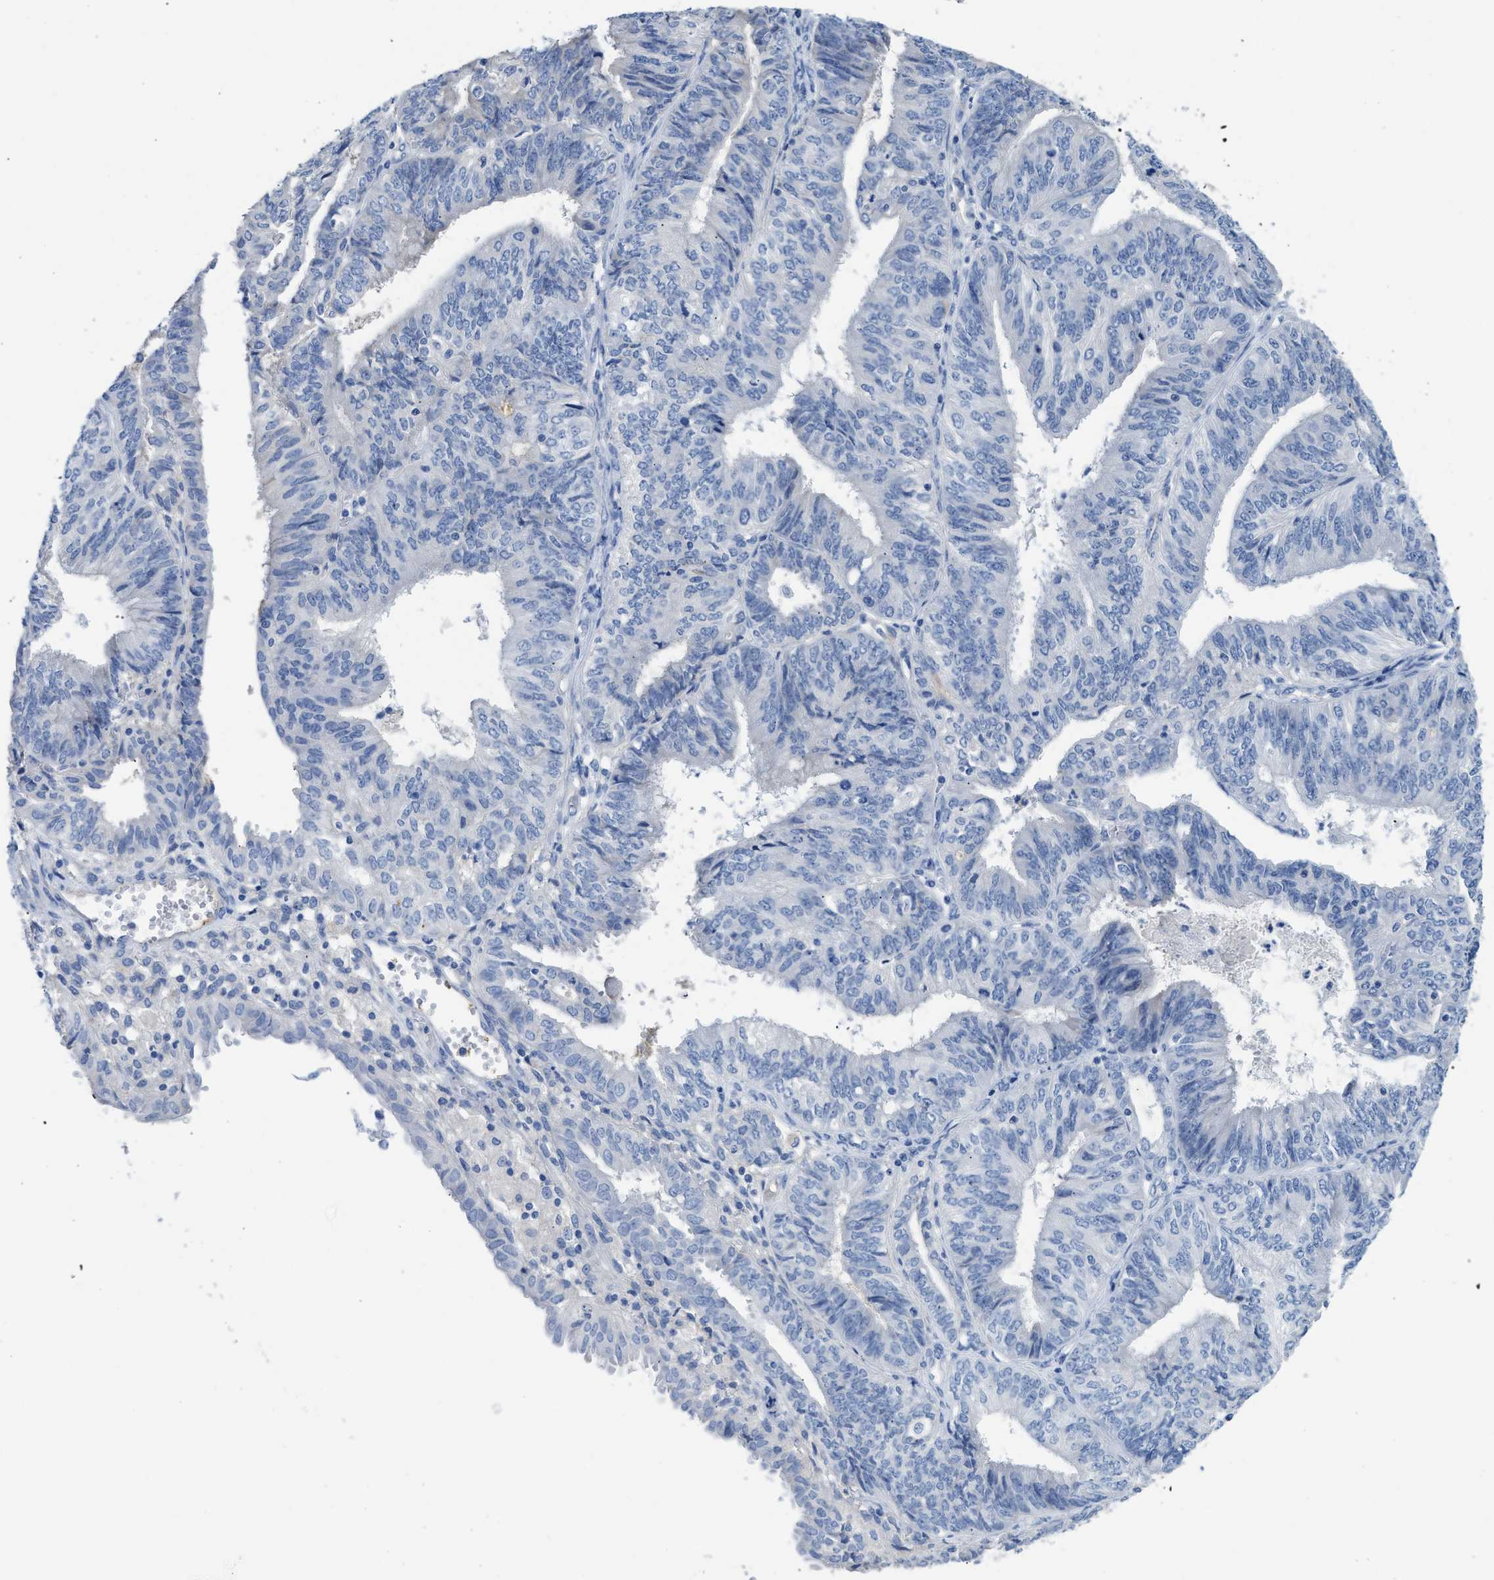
{"staining": {"intensity": "negative", "quantity": "none", "location": "none"}, "tissue": "endometrial cancer", "cell_type": "Tumor cells", "image_type": "cancer", "snomed": [{"axis": "morphology", "description": "Adenocarcinoma, NOS"}, {"axis": "topography", "description": "Endometrium"}], "caption": "A micrograph of endometrial cancer stained for a protein demonstrates no brown staining in tumor cells.", "gene": "C1S", "patient": {"sex": "female", "age": 58}}